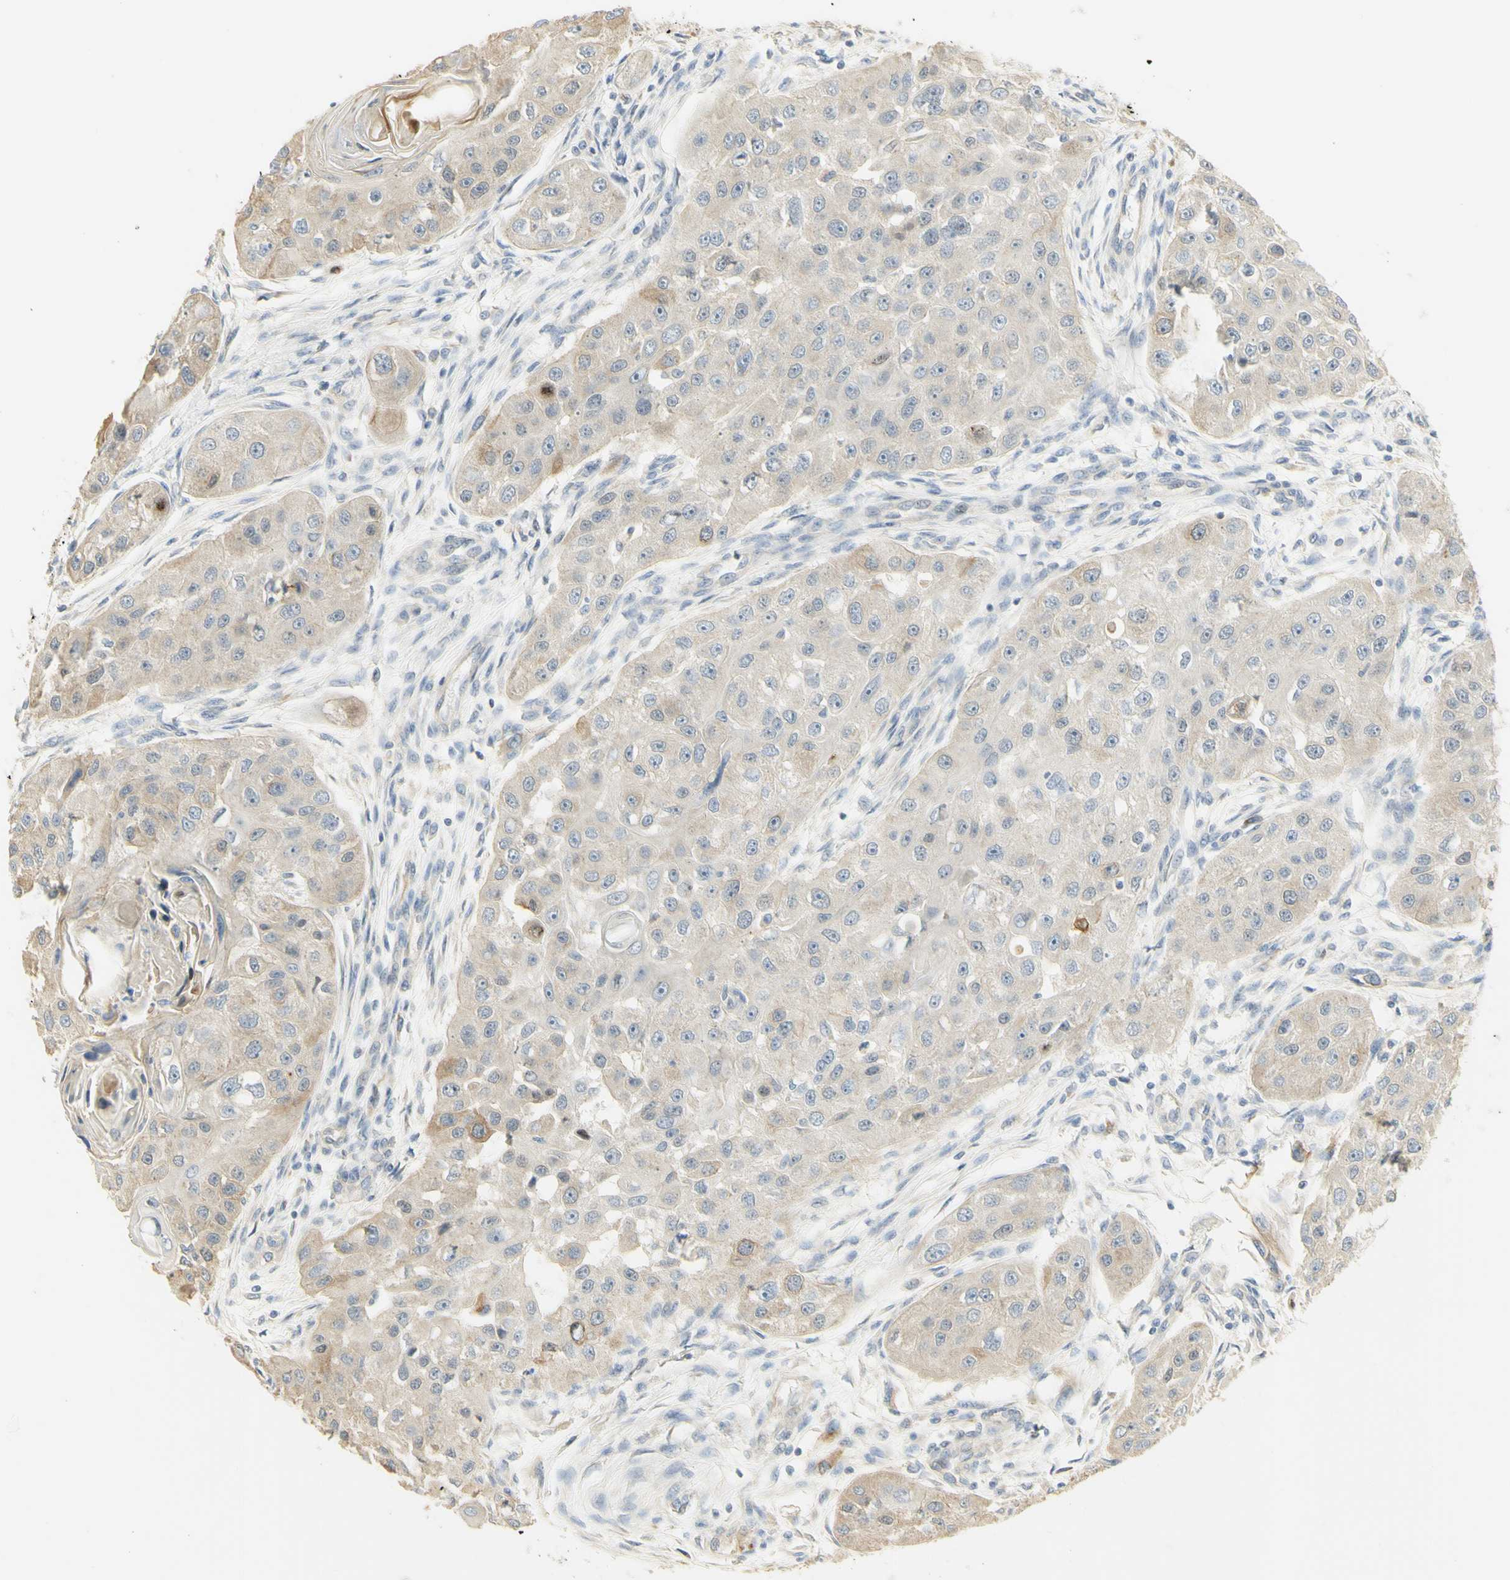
{"staining": {"intensity": "weak", "quantity": ">75%", "location": "cytoplasmic/membranous"}, "tissue": "head and neck cancer", "cell_type": "Tumor cells", "image_type": "cancer", "snomed": [{"axis": "morphology", "description": "Normal tissue, NOS"}, {"axis": "morphology", "description": "Squamous cell carcinoma, NOS"}, {"axis": "topography", "description": "Skeletal muscle"}, {"axis": "topography", "description": "Head-Neck"}], "caption": "IHC of head and neck cancer exhibits low levels of weak cytoplasmic/membranous staining in approximately >75% of tumor cells.", "gene": "KIF11", "patient": {"sex": "male", "age": 51}}